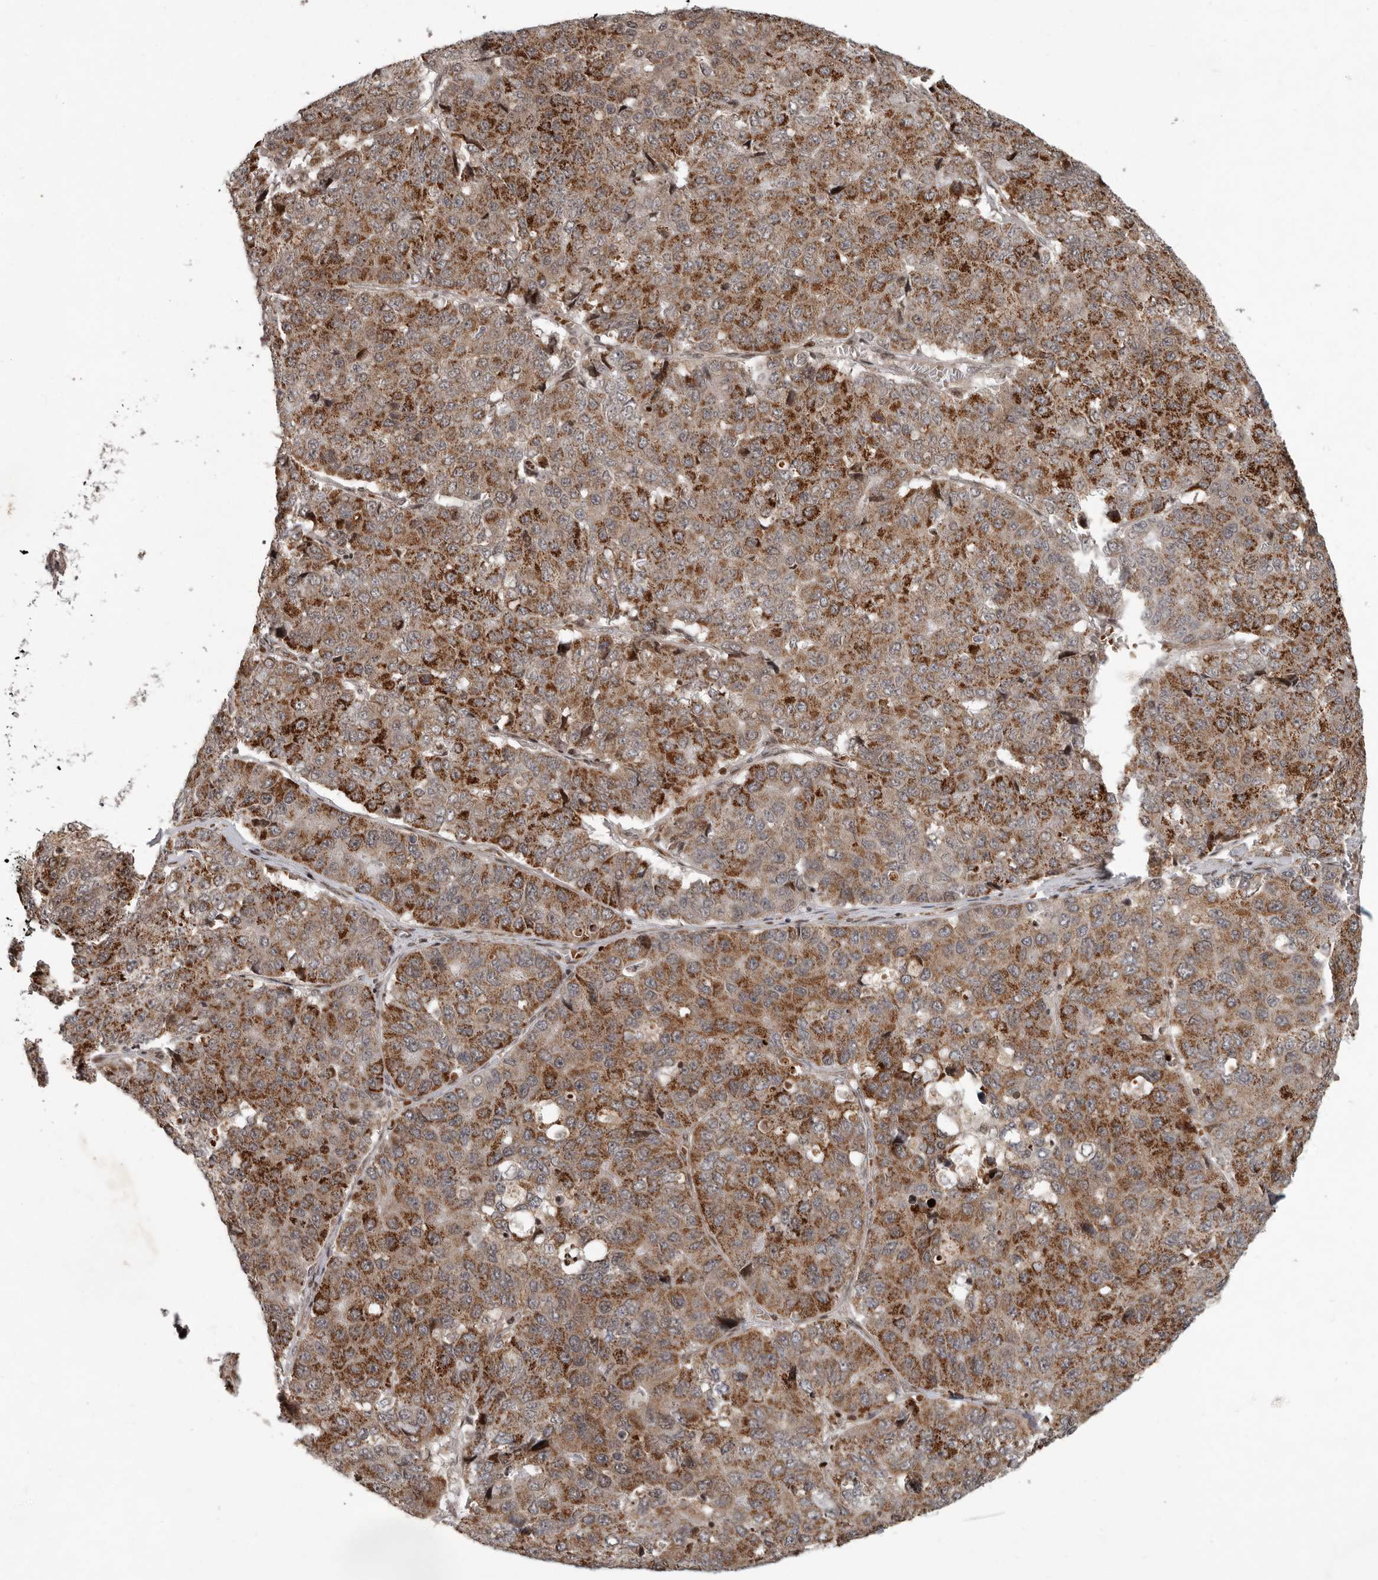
{"staining": {"intensity": "strong", "quantity": ">75%", "location": "cytoplasmic/membranous"}, "tissue": "pancreatic cancer", "cell_type": "Tumor cells", "image_type": "cancer", "snomed": [{"axis": "morphology", "description": "Adenocarcinoma, NOS"}, {"axis": "topography", "description": "Pancreas"}], "caption": "Immunohistochemical staining of pancreatic adenocarcinoma displays strong cytoplasmic/membranous protein staining in about >75% of tumor cells.", "gene": "RABIF", "patient": {"sex": "male", "age": 50}}